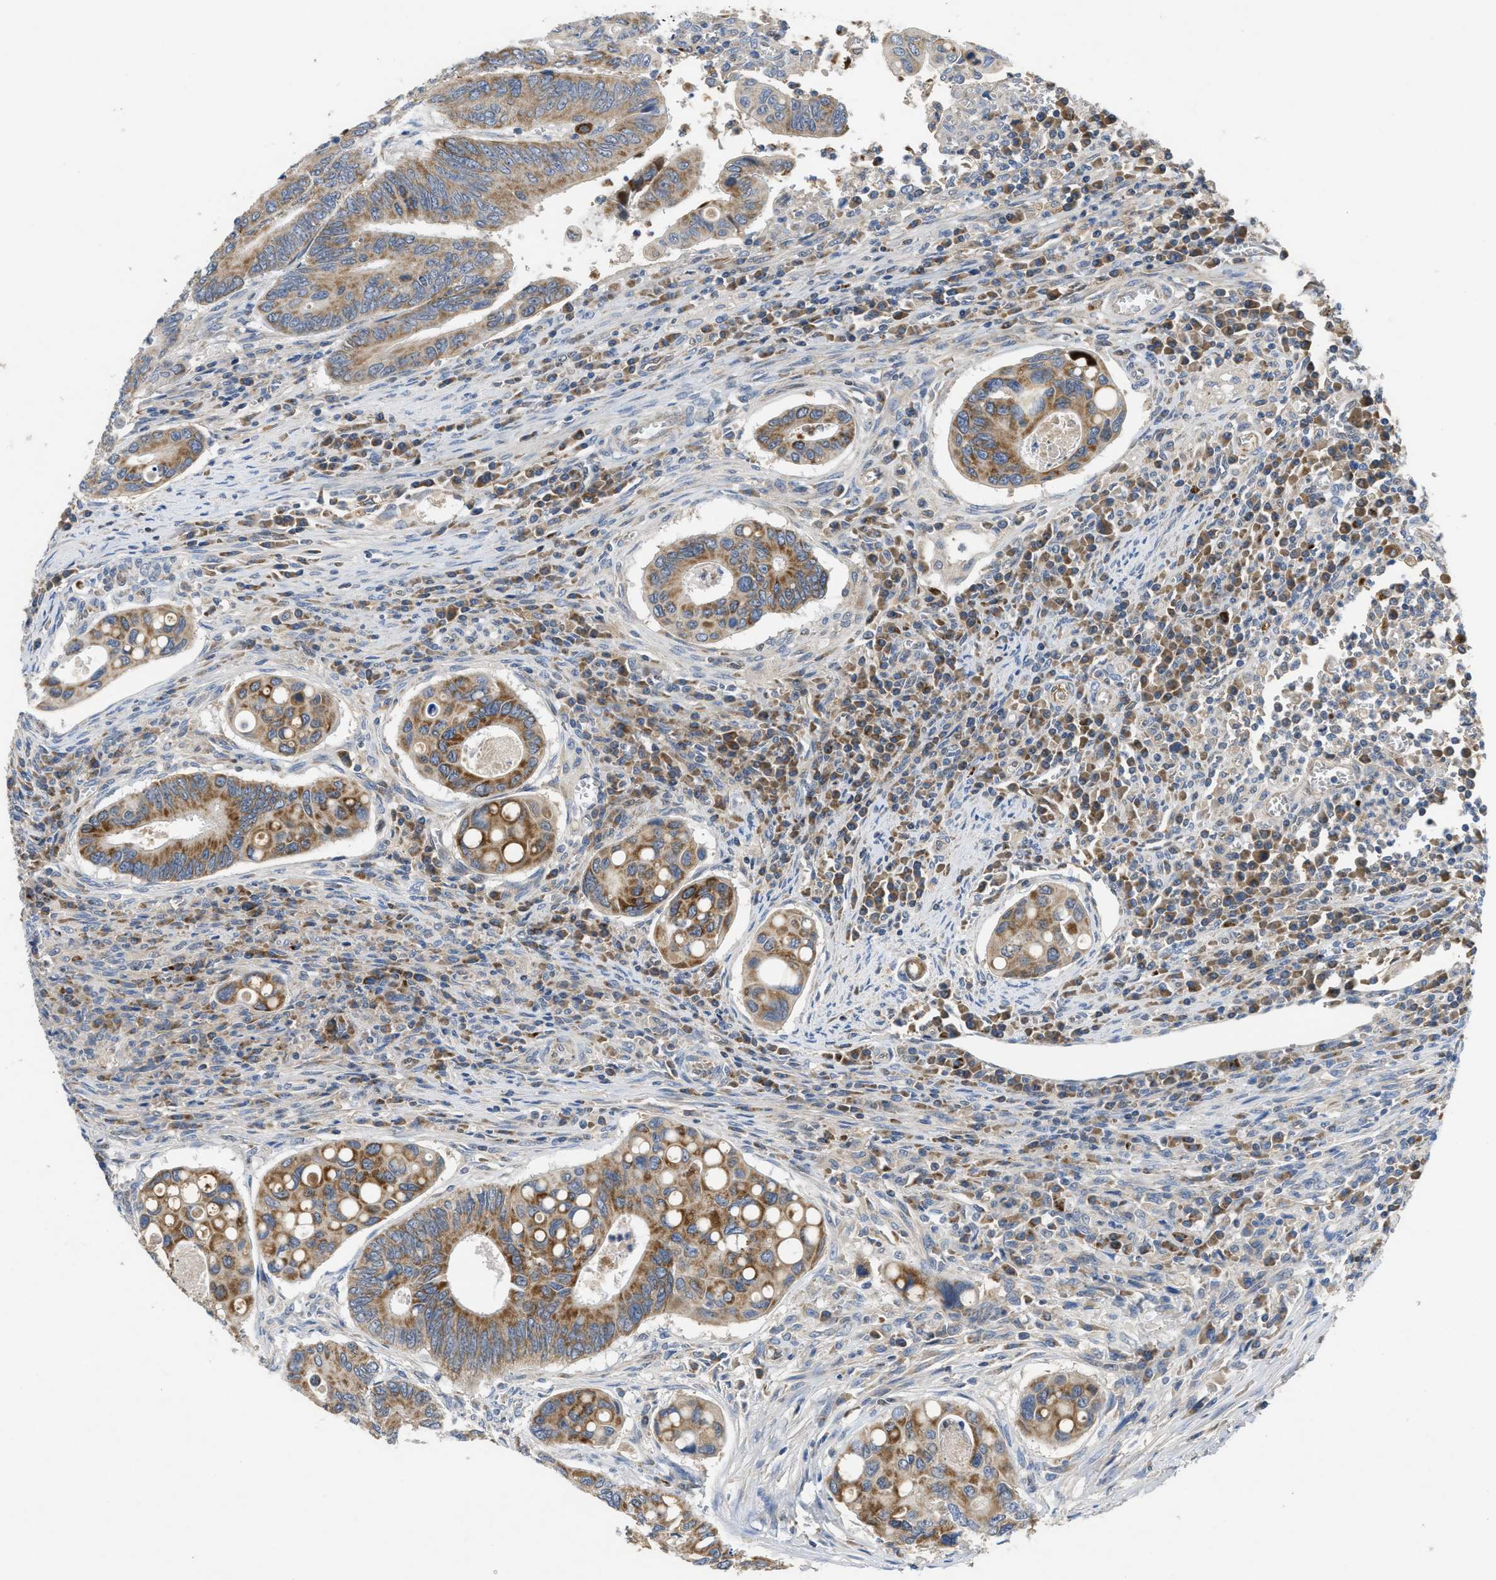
{"staining": {"intensity": "moderate", "quantity": ">75%", "location": "cytoplasmic/membranous"}, "tissue": "colorectal cancer", "cell_type": "Tumor cells", "image_type": "cancer", "snomed": [{"axis": "morphology", "description": "Inflammation, NOS"}, {"axis": "morphology", "description": "Adenocarcinoma, NOS"}, {"axis": "topography", "description": "Colon"}], "caption": "Protein staining reveals moderate cytoplasmic/membranous staining in approximately >75% of tumor cells in adenocarcinoma (colorectal). The staining was performed using DAB, with brown indicating positive protein expression. Nuclei are stained blue with hematoxylin.", "gene": "PNKD", "patient": {"sex": "male", "age": 72}}